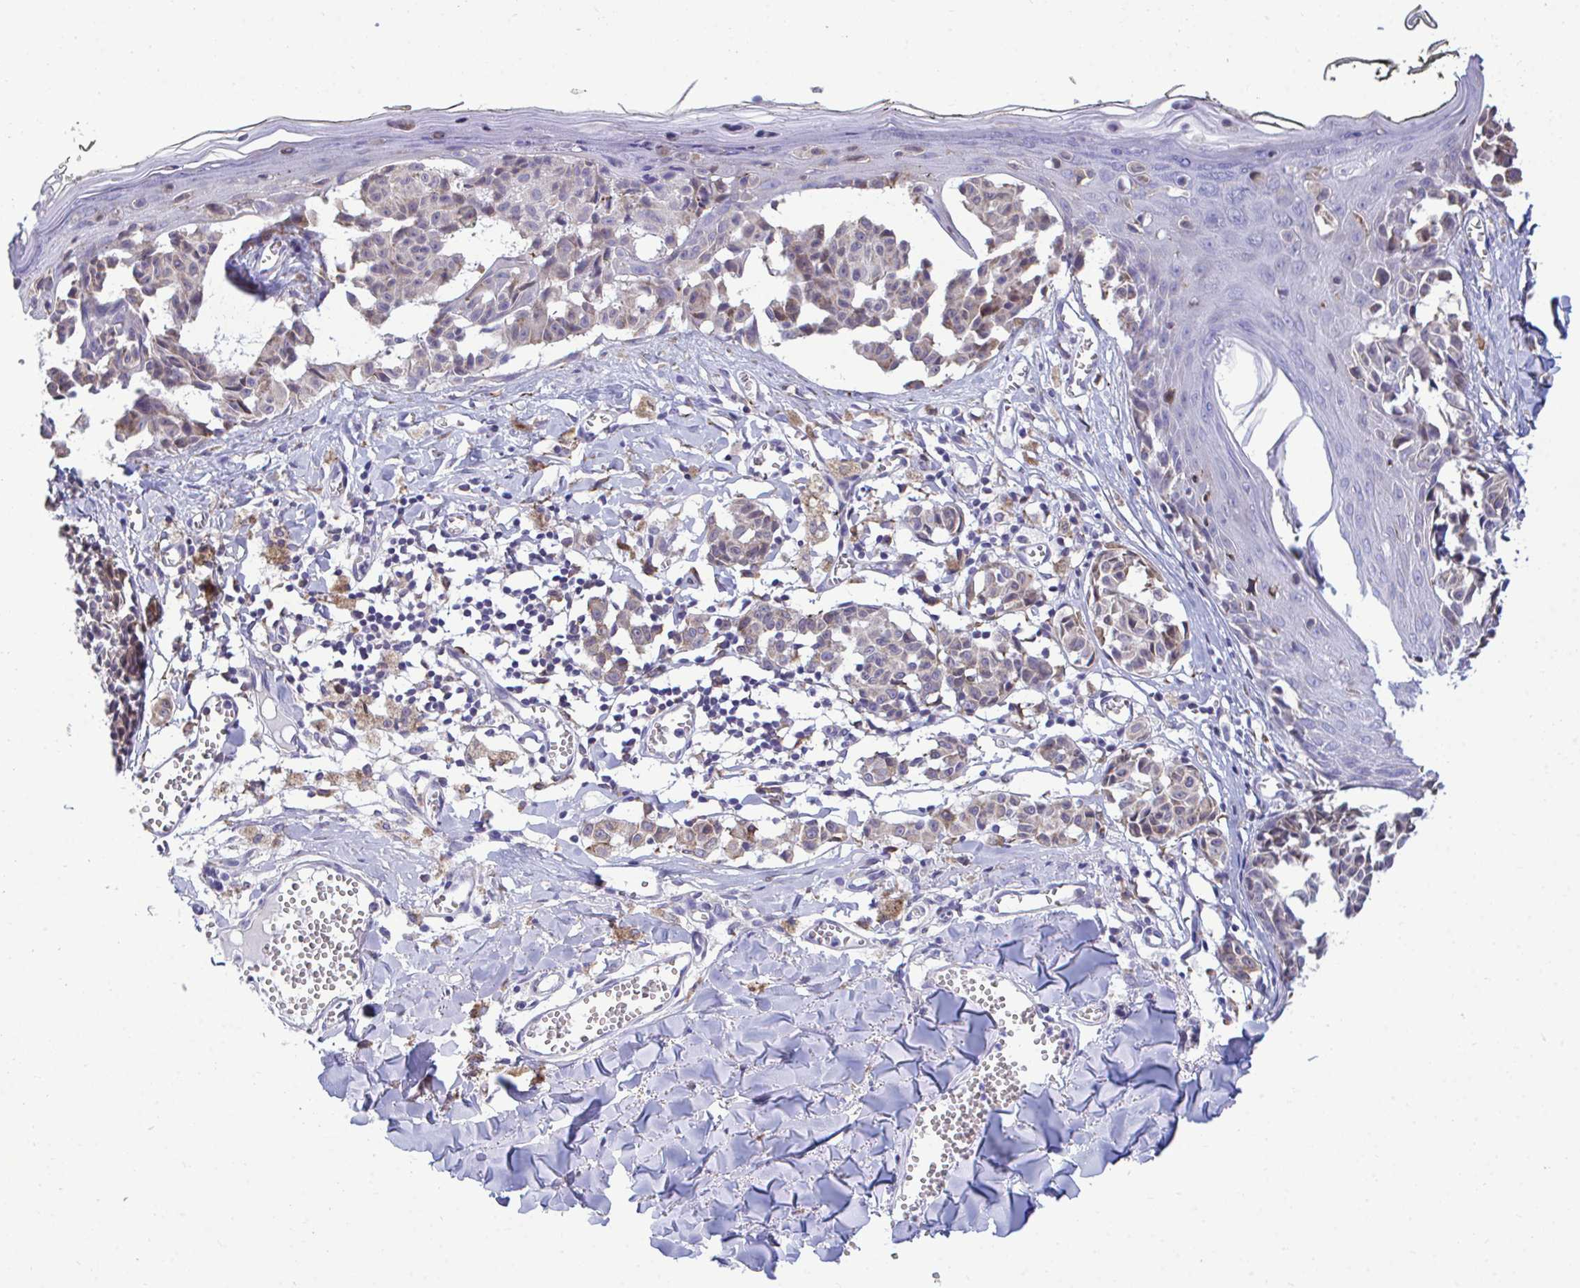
{"staining": {"intensity": "negative", "quantity": "none", "location": "none"}, "tissue": "melanoma", "cell_type": "Tumor cells", "image_type": "cancer", "snomed": [{"axis": "morphology", "description": "Malignant melanoma, NOS"}, {"axis": "topography", "description": "Skin"}], "caption": "An image of human malignant melanoma is negative for staining in tumor cells. The staining was performed using DAB to visualize the protein expression in brown, while the nuclei were stained in blue with hematoxylin (Magnification: 20x).", "gene": "PIGK", "patient": {"sex": "female", "age": 43}}